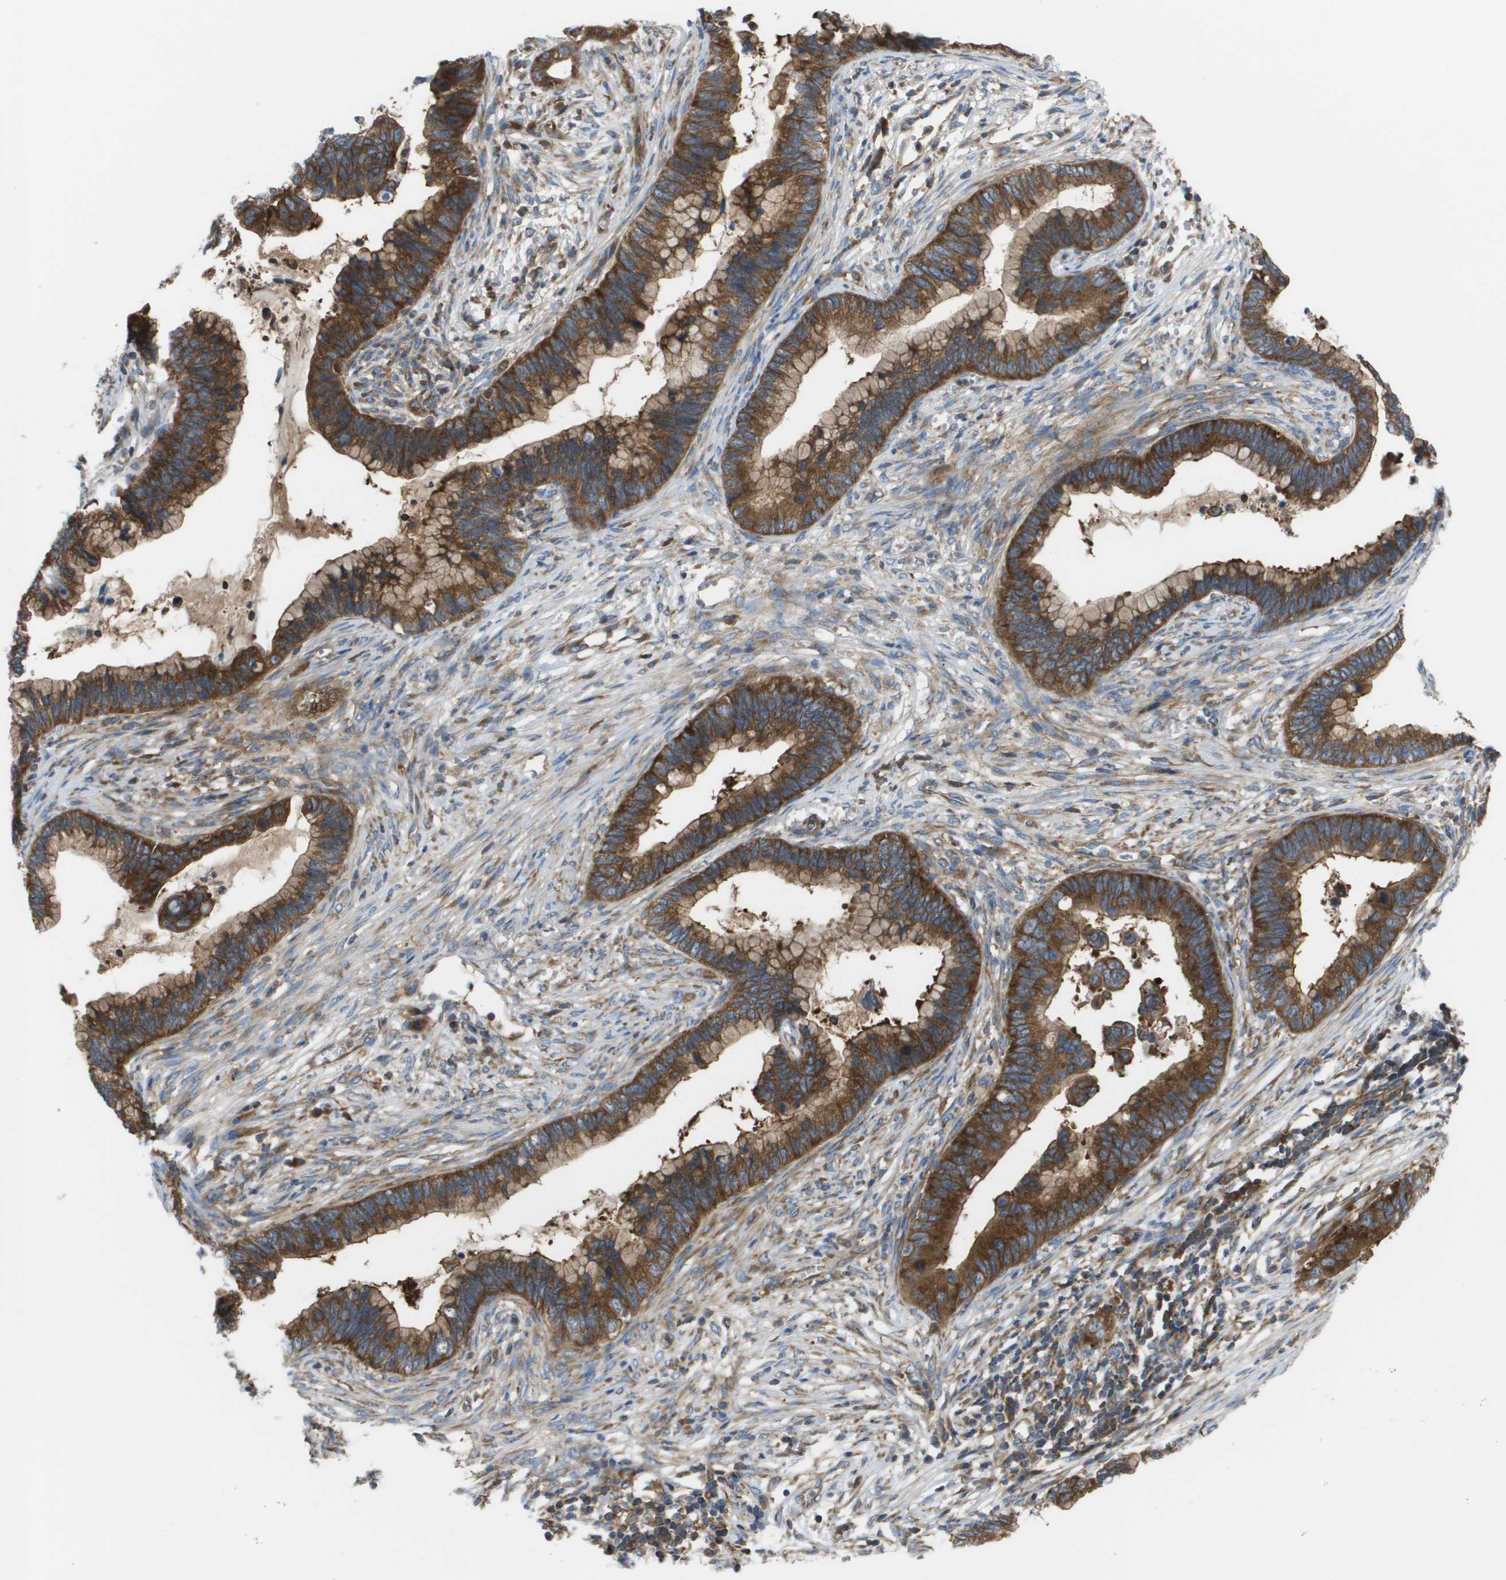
{"staining": {"intensity": "strong", "quantity": ">75%", "location": "cytoplasmic/membranous"}, "tissue": "cervical cancer", "cell_type": "Tumor cells", "image_type": "cancer", "snomed": [{"axis": "morphology", "description": "Adenocarcinoma, NOS"}, {"axis": "topography", "description": "Cervix"}], "caption": "A high amount of strong cytoplasmic/membranous positivity is identified in about >75% of tumor cells in cervical cancer (adenocarcinoma) tissue. The staining was performed using DAB, with brown indicating positive protein expression. Nuclei are stained blue with hematoxylin.", "gene": "EIF4G2", "patient": {"sex": "female", "age": 44}}